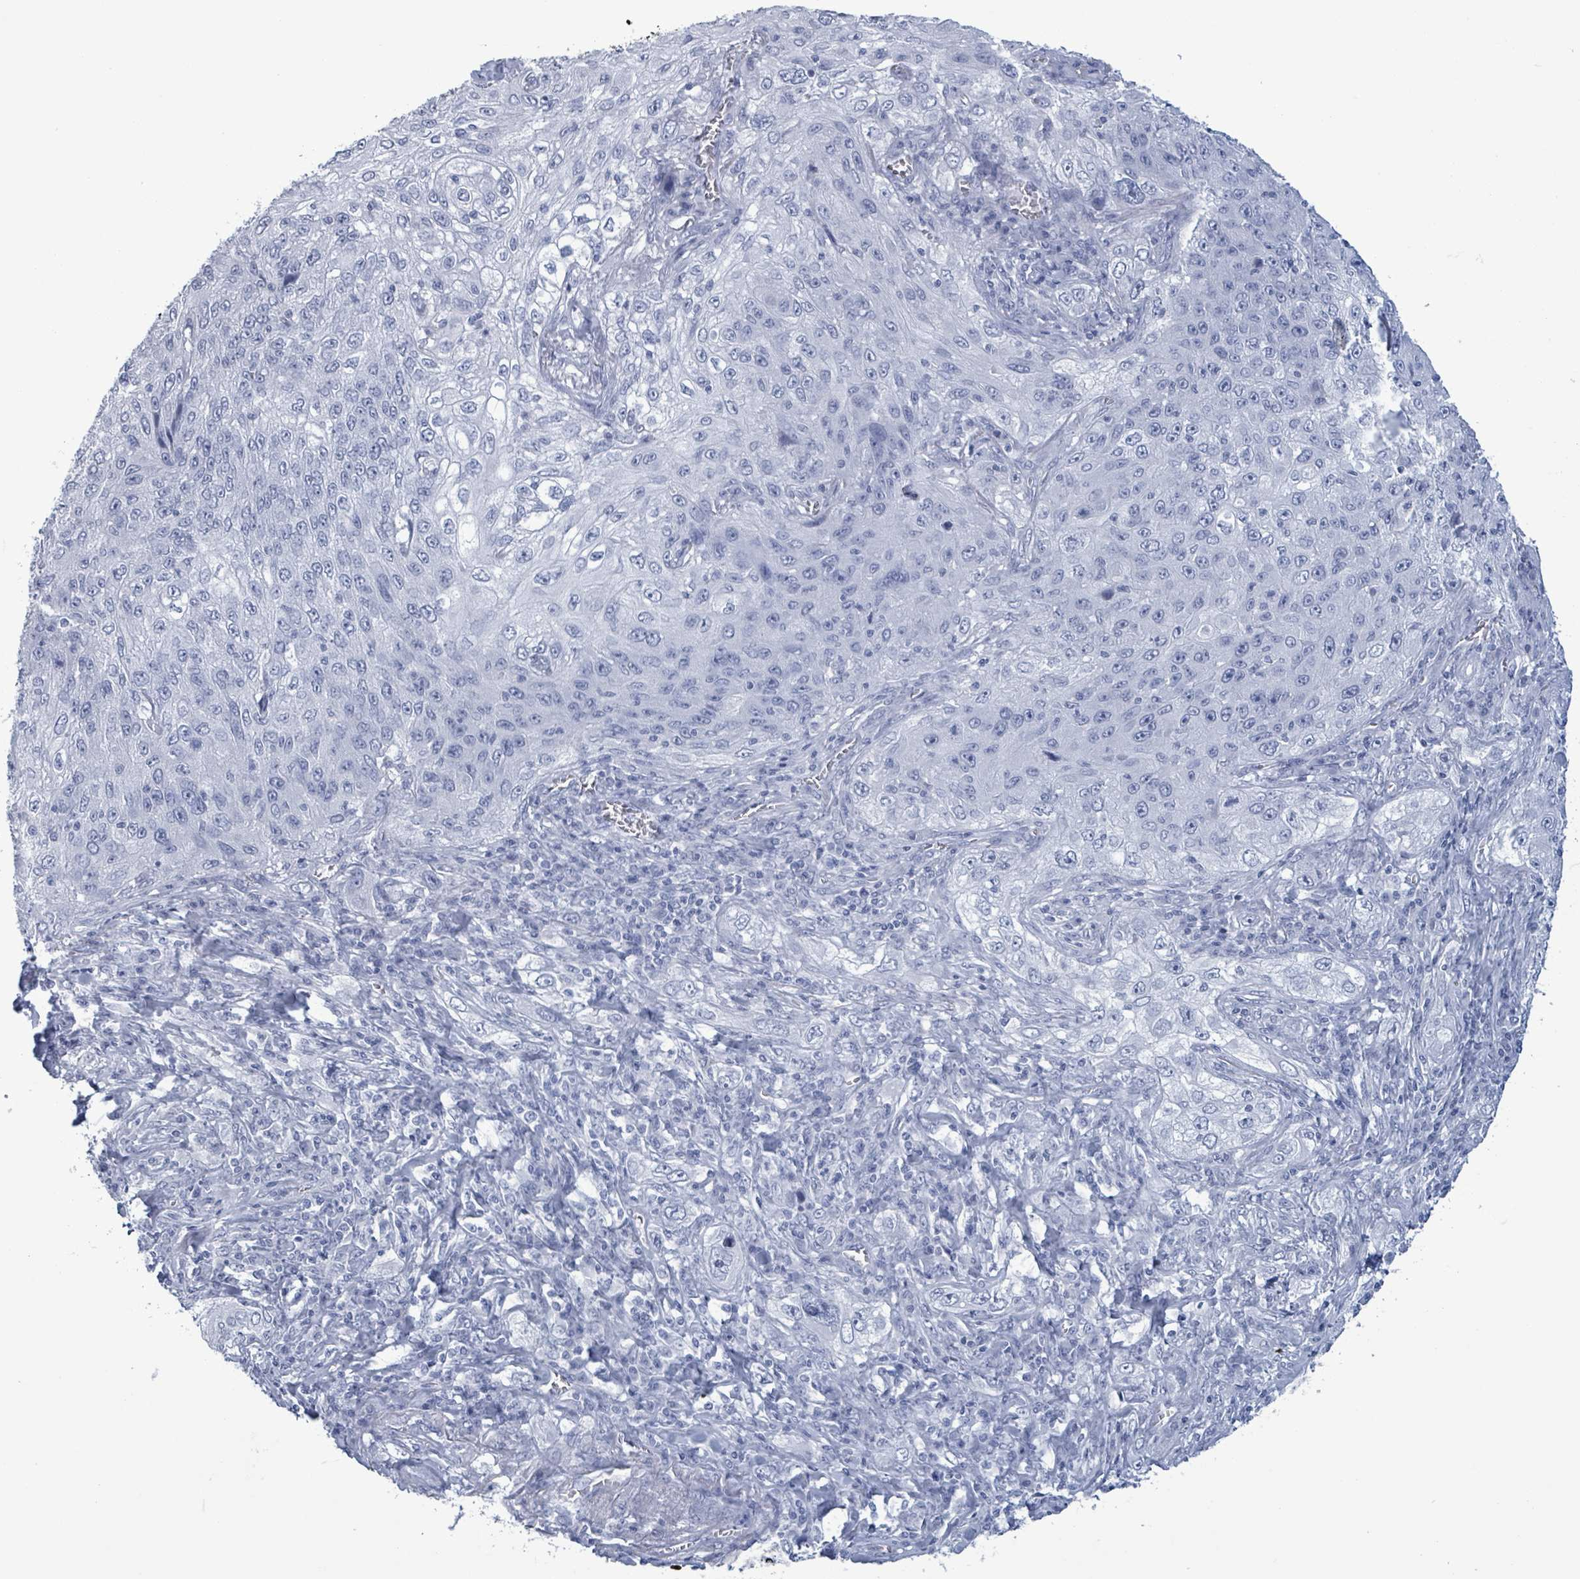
{"staining": {"intensity": "negative", "quantity": "none", "location": "none"}, "tissue": "lung cancer", "cell_type": "Tumor cells", "image_type": "cancer", "snomed": [{"axis": "morphology", "description": "Squamous cell carcinoma, NOS"}, {"axis": "topography", "description": "Lung"}], "caption": "Lung squamous cell carcinoma was stained to show a protein in brown. There is no significant expression in tumor cells.", "gene": "NKX2-1", "patient": {"sex": "female", "age": 69}}